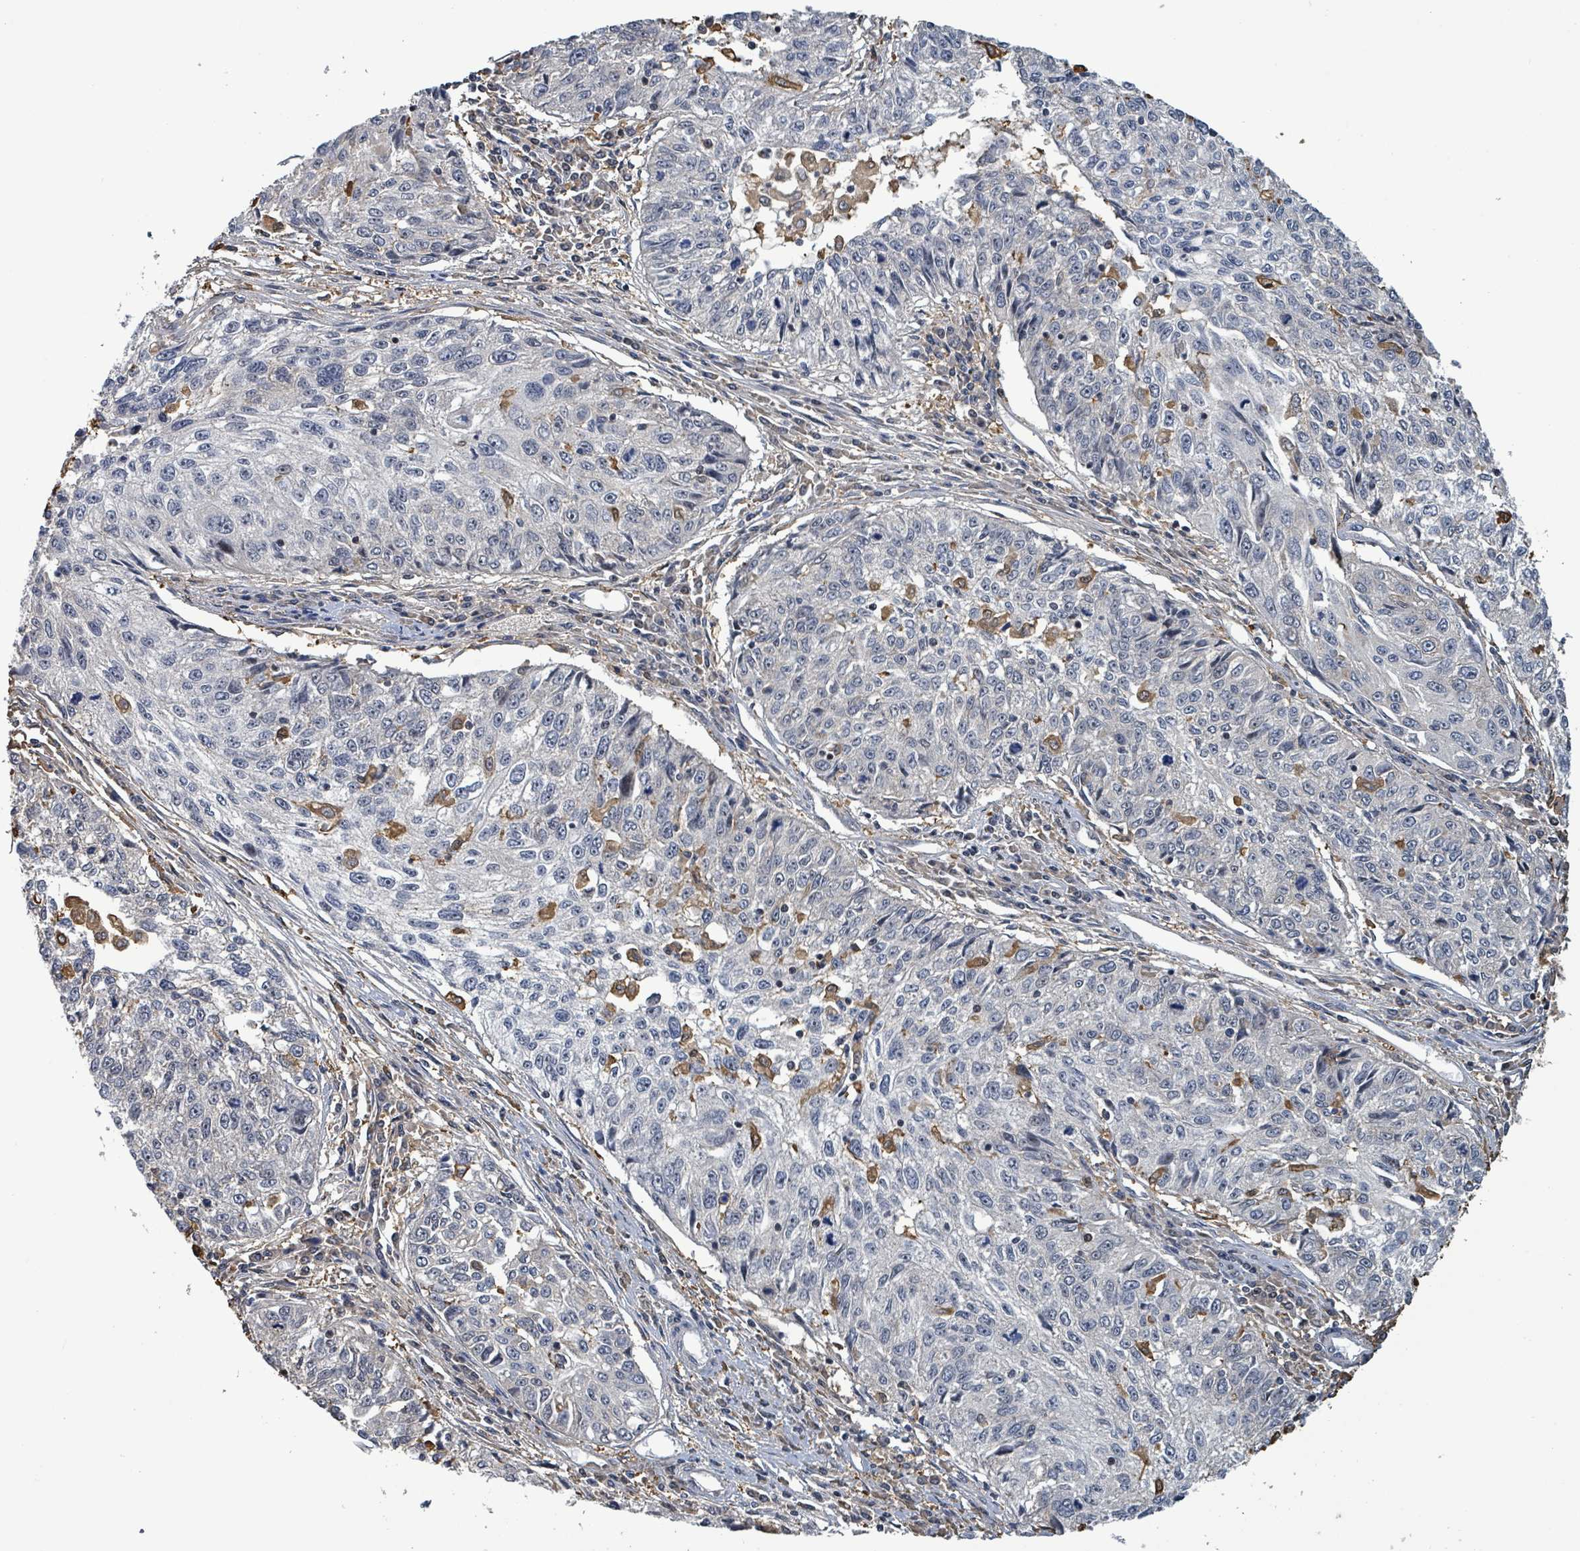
{"staining": {"intensity": "negative", "quantity": "none", "location": "none"}, "tissue": "cervical cancer", "cell_type": "Tumor cells", "image_type": "cancer", "snomed": [{"axis": "morphology", "description": "Squamous cell carcinoma, NOS"}, {"axis": "topography", "description": "Cervix"}], "caption": "Tumor cells show no significant staining in cervical cancer.", "gene": "FBXO6", "patient": {"sex": "female", "age": 57}}